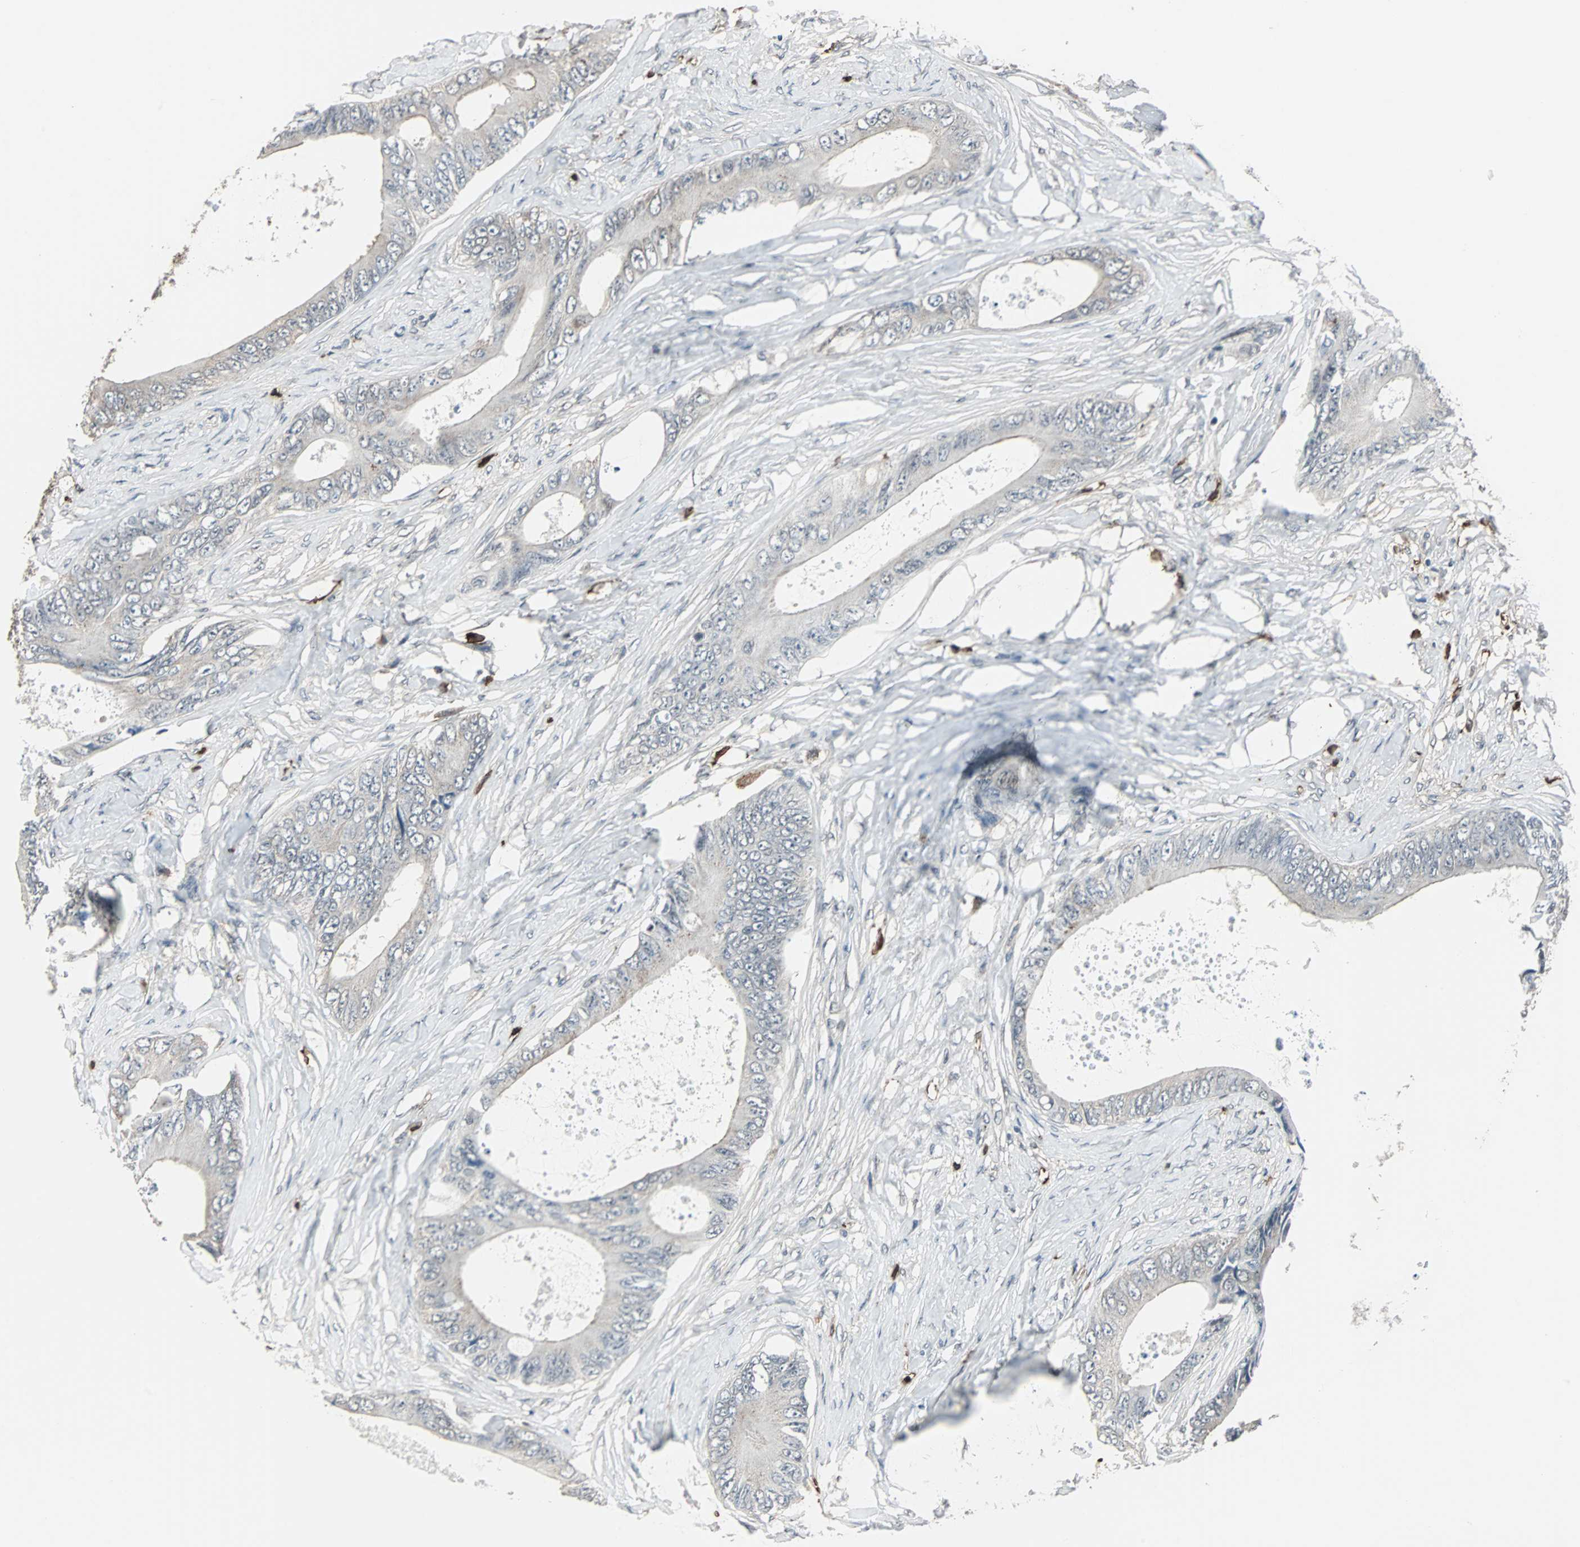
{"staining": {"intensity": "negative", "quantity": "none", "location": "none"}, "tissue": "colorectal cancer", "cell_type": "Tumor cells", "image_type": "cancer", "snomed": [{"axis": "morphology", "description": "Normal tissue, NOS"}, {"axis": "morphology", "description": "Adenocarcinoma, NOS"}, {"axis": "topography", "description": "Rectum"}, {"axis": "topography", "description": "Peripheral nerve tissue"}], "caption": "DAB (3,3'-diaminobenzidine) immunohistochemical staining of colorectal cancer (adenocarcinoma) demonstrates no significant positivity in tumor cells. The staining is performed using DAB brown chromogen with nuclei counter-stained in using hematoxylin.", "gene": "MKX", "patient": {"sex": "female", "age": 77}}